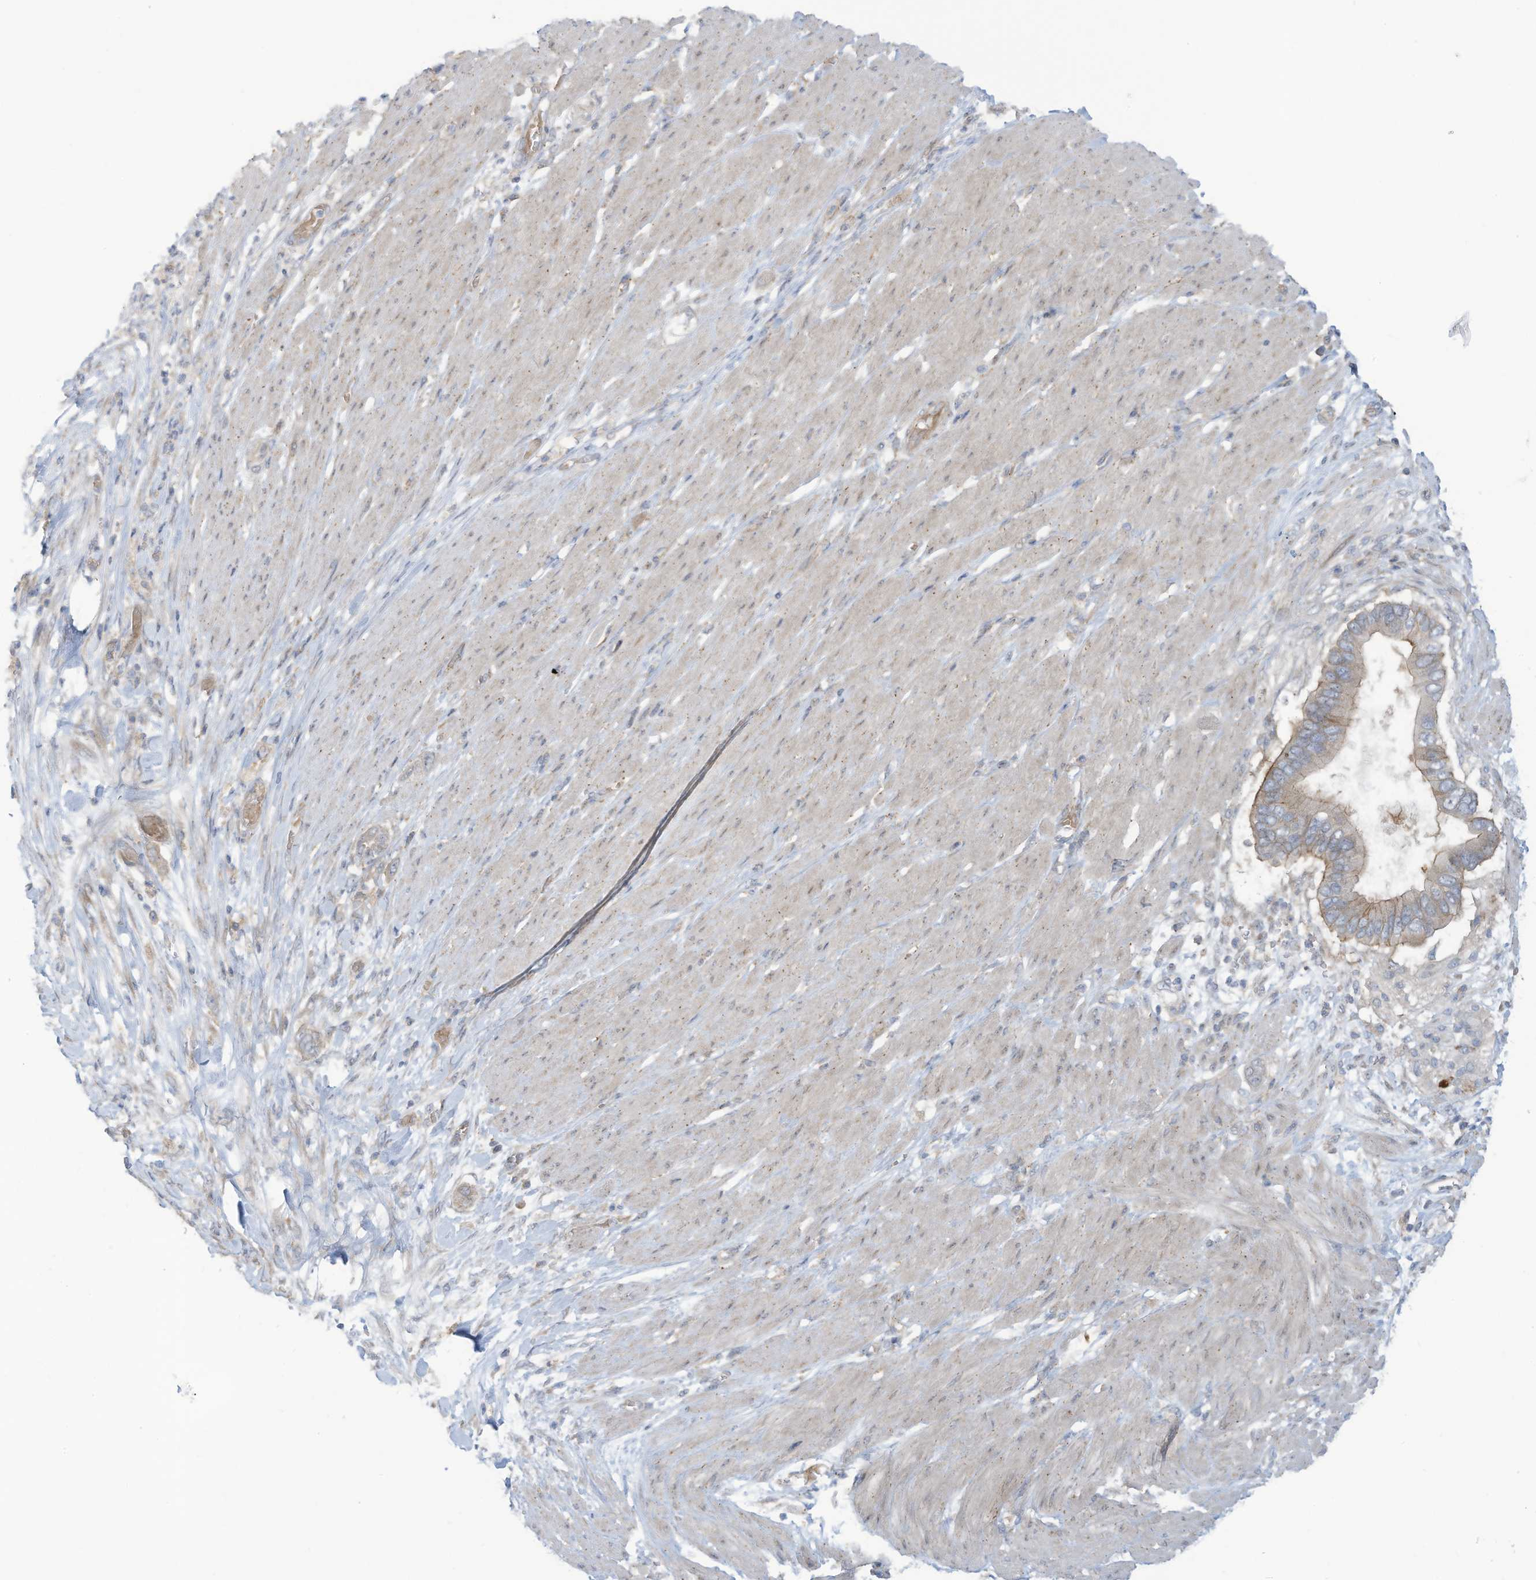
{"staining": {"intensity": "weak", "quantity": "<25%", "location": "cytoplasmic/membranous"}, "tissue": "pancreatic cancer", "cell_type": "Tumor cells", "image_type": "cancer", "snomed": [{"axis": "morphology", "description": "Adenocarcinoma, NOS"}, {"axis": "topography", "description": "Pancreas"}], "caption": "Immunohistochemical staining of pancreatic adenocarcinoma exhibits no significant expression in tumor cells.", "gene": "ADAT2", "patient": {"sex": "male", "age": 68}}